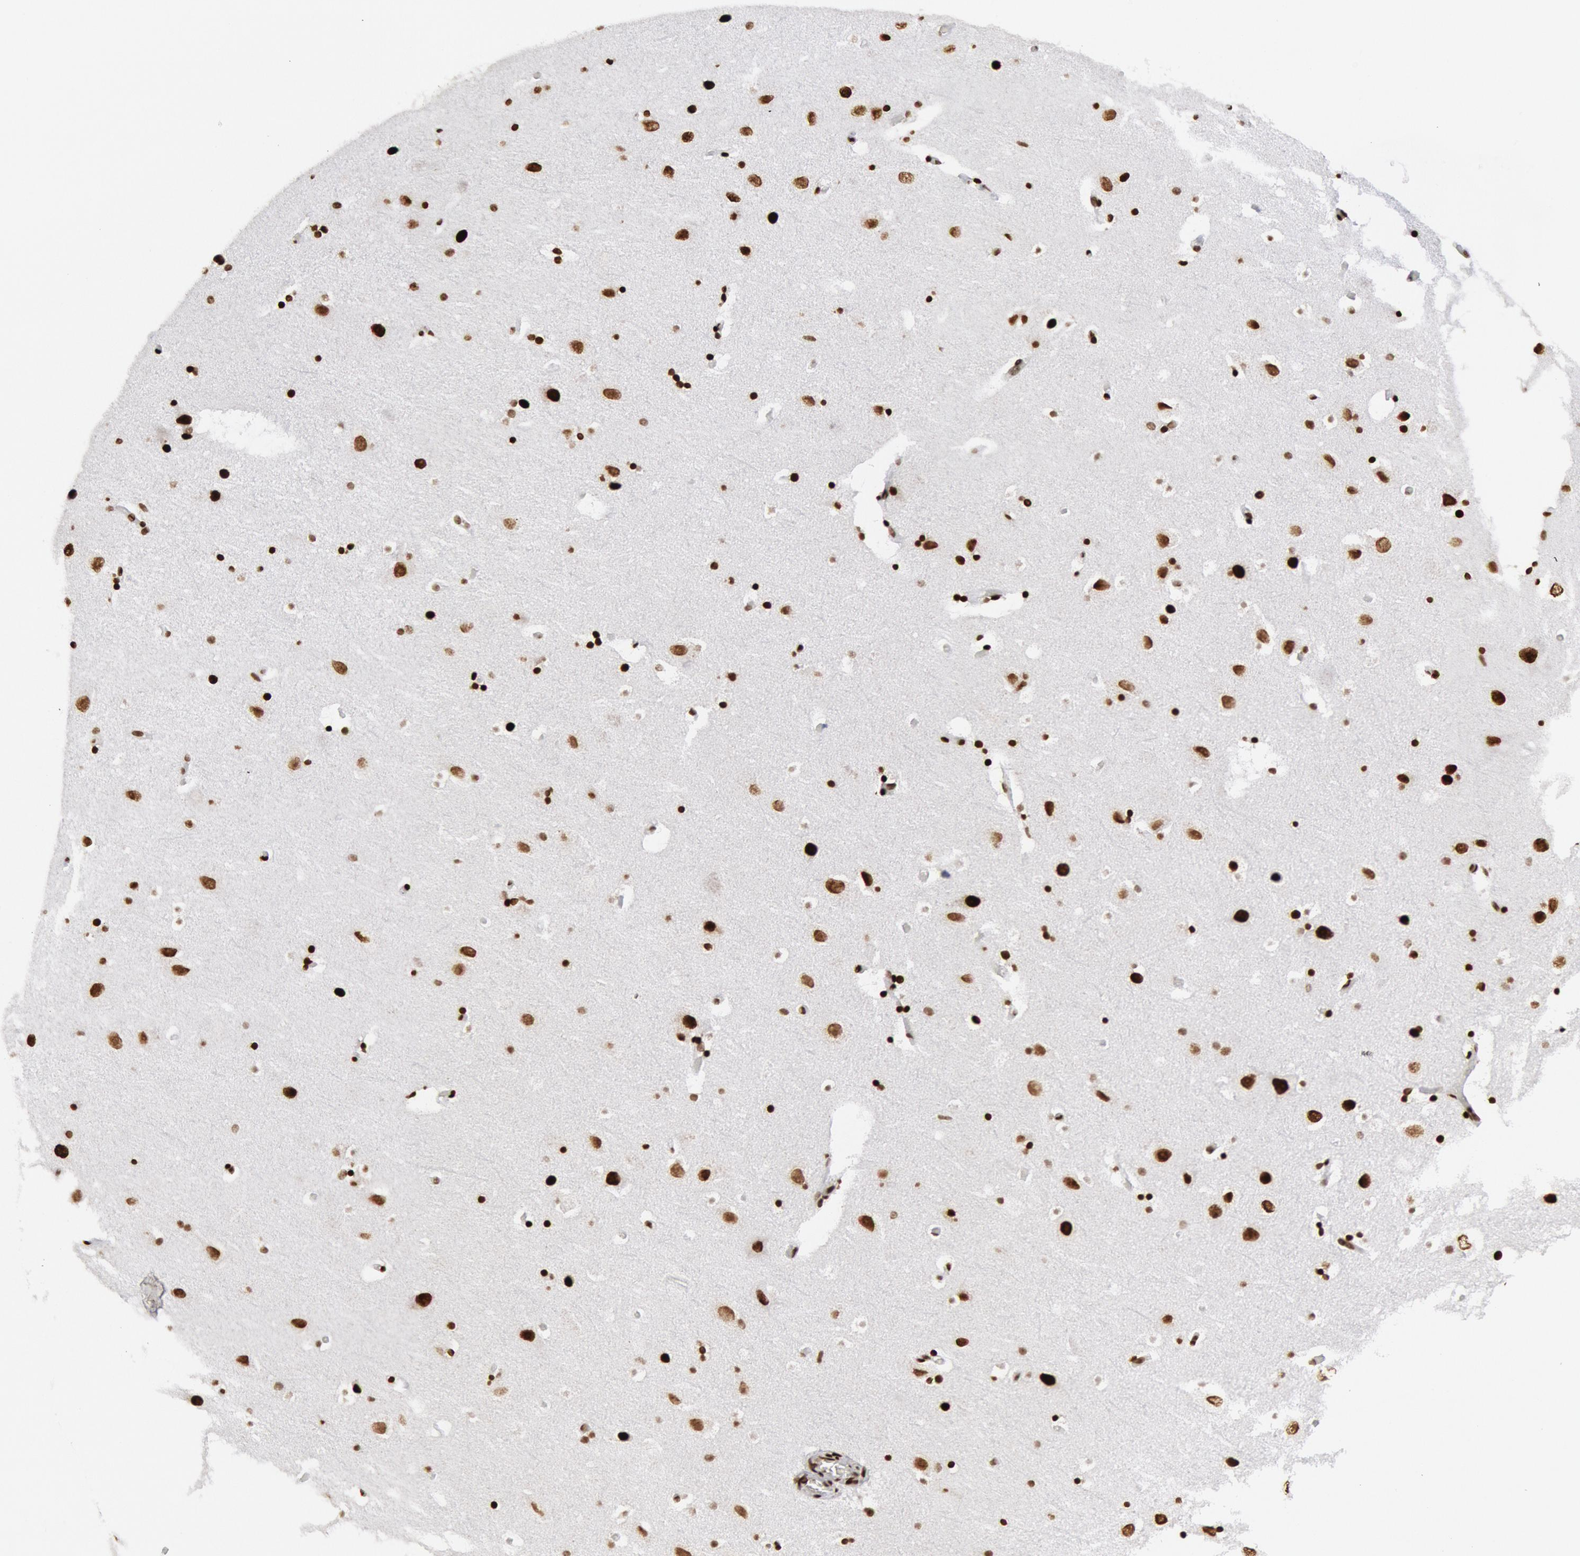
{"staining": {"intensity": "moderate", "quantity": ">75%", "location": "nuclear"}, "tissue": "hippocampus", "cell_type": "Glial cells", "image_type": "normal", "snomed": [{"axis": "morphology", "description": "Normal tissue, NOS"}, {"axis": "topography", "description": "Hippocampus"}], "caption": "IHC of benign hippocampus shows medium levels of moderate nuclear staining in approximately >75% of glial cells. (brown staining indicates protein expression, while blue staining denotes nuclei).", "gene": "MECP2", "patient": {"sex": "male", "age": 45}}